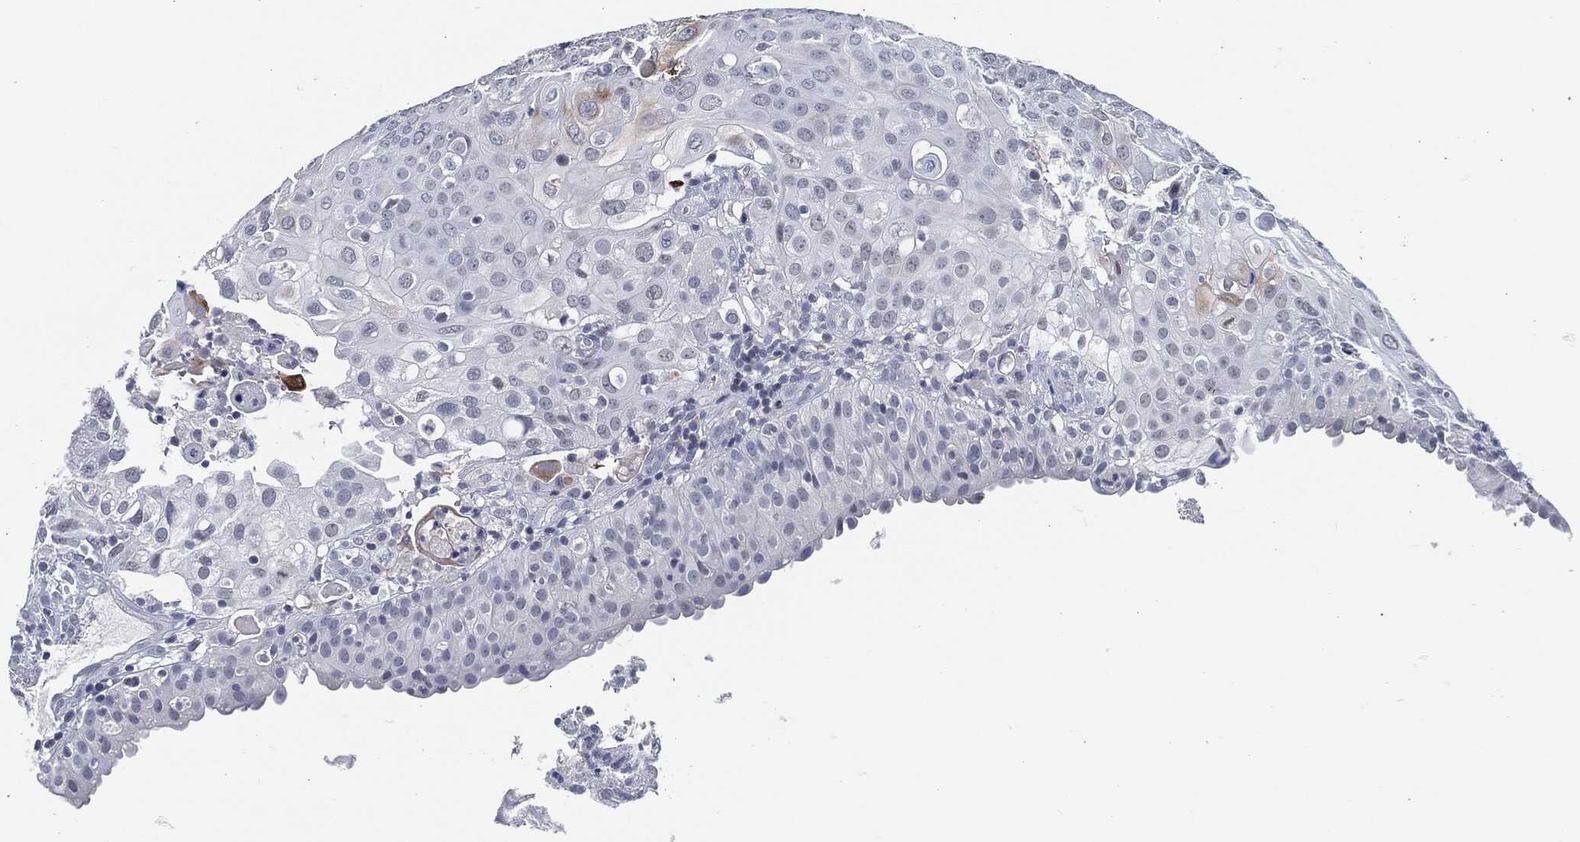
{"staining": {"intensity": "negative", "quantity": "none", "location": "none"}, "tissue": "urothelial cancer", "cell_type": "Tumor cells", "image_type": "cancer", "snomed": [{"axis": "morphology", "description": "Urothelial carcinoma, High grade"}, {"axis": "topography", "description": "Urinary bladder"}], "caption": "This histopathology image is of urothelial cancer stained with IHC to label a protein in brown with the nuclei are counter-stained blue. There is no positivity in tumor cells.", "gene": "PROM1", "patient": {"sex": "female", "age": 79}}